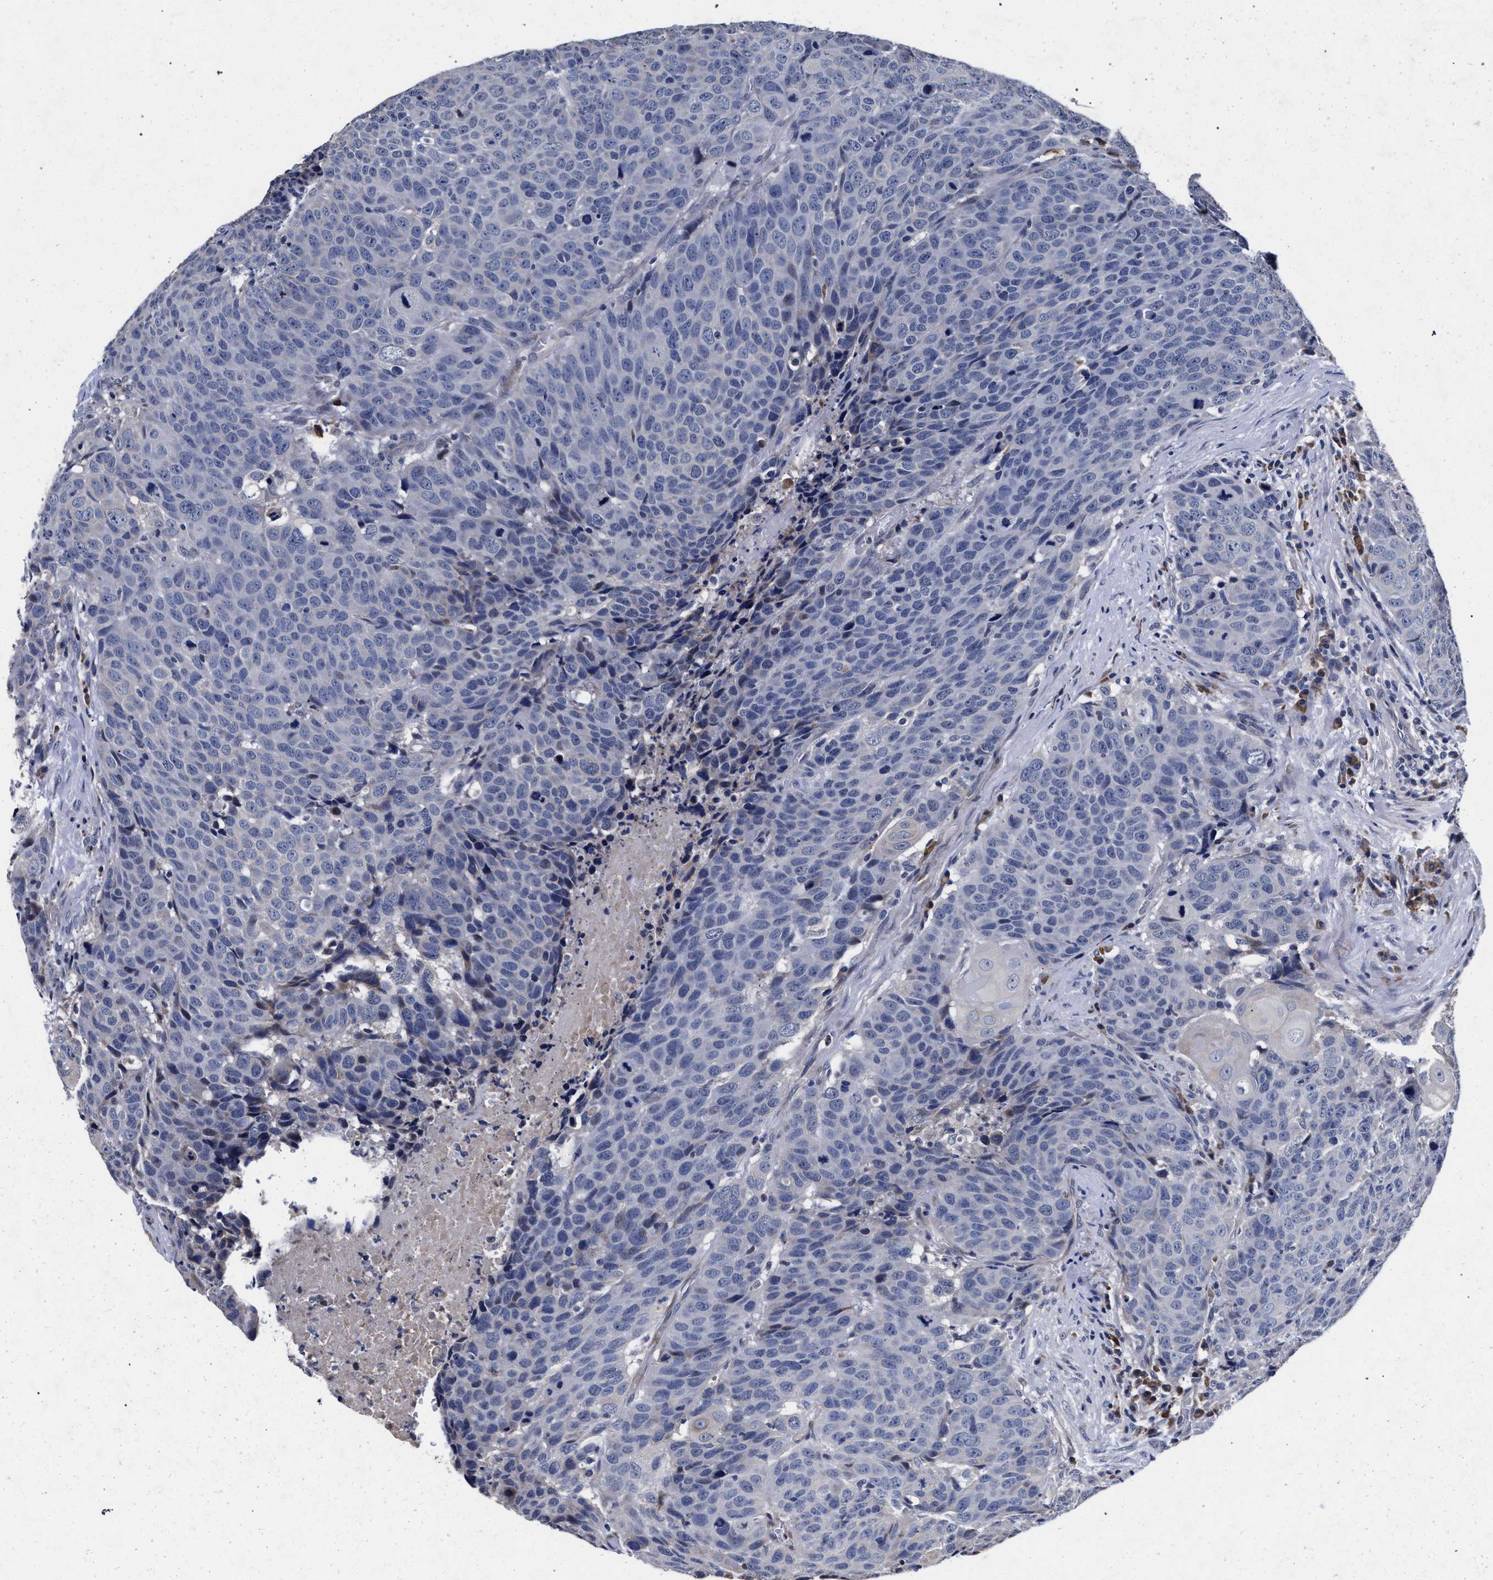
{"staining": {"intensity": "negative", "quantity": "none", "location": "none"}, "tissue": "head and neck cancer", "cell_type": "Tumor cells", "image_type": "cancer", "snomed": [{"axis": "morphology", "description": "Squamous cell carcinoma, NOS"}, {"axis": "topography", "description": "Head-Neck"}], "caption": "DAB (3,3'-diaminobenzidine) immunohistochemical staining of human head and neck squamous cell carcinoma reveals no significant staining in tumor cells.", "gene": "CFAP95", "patient": {"sex": "male", "age": 66}}